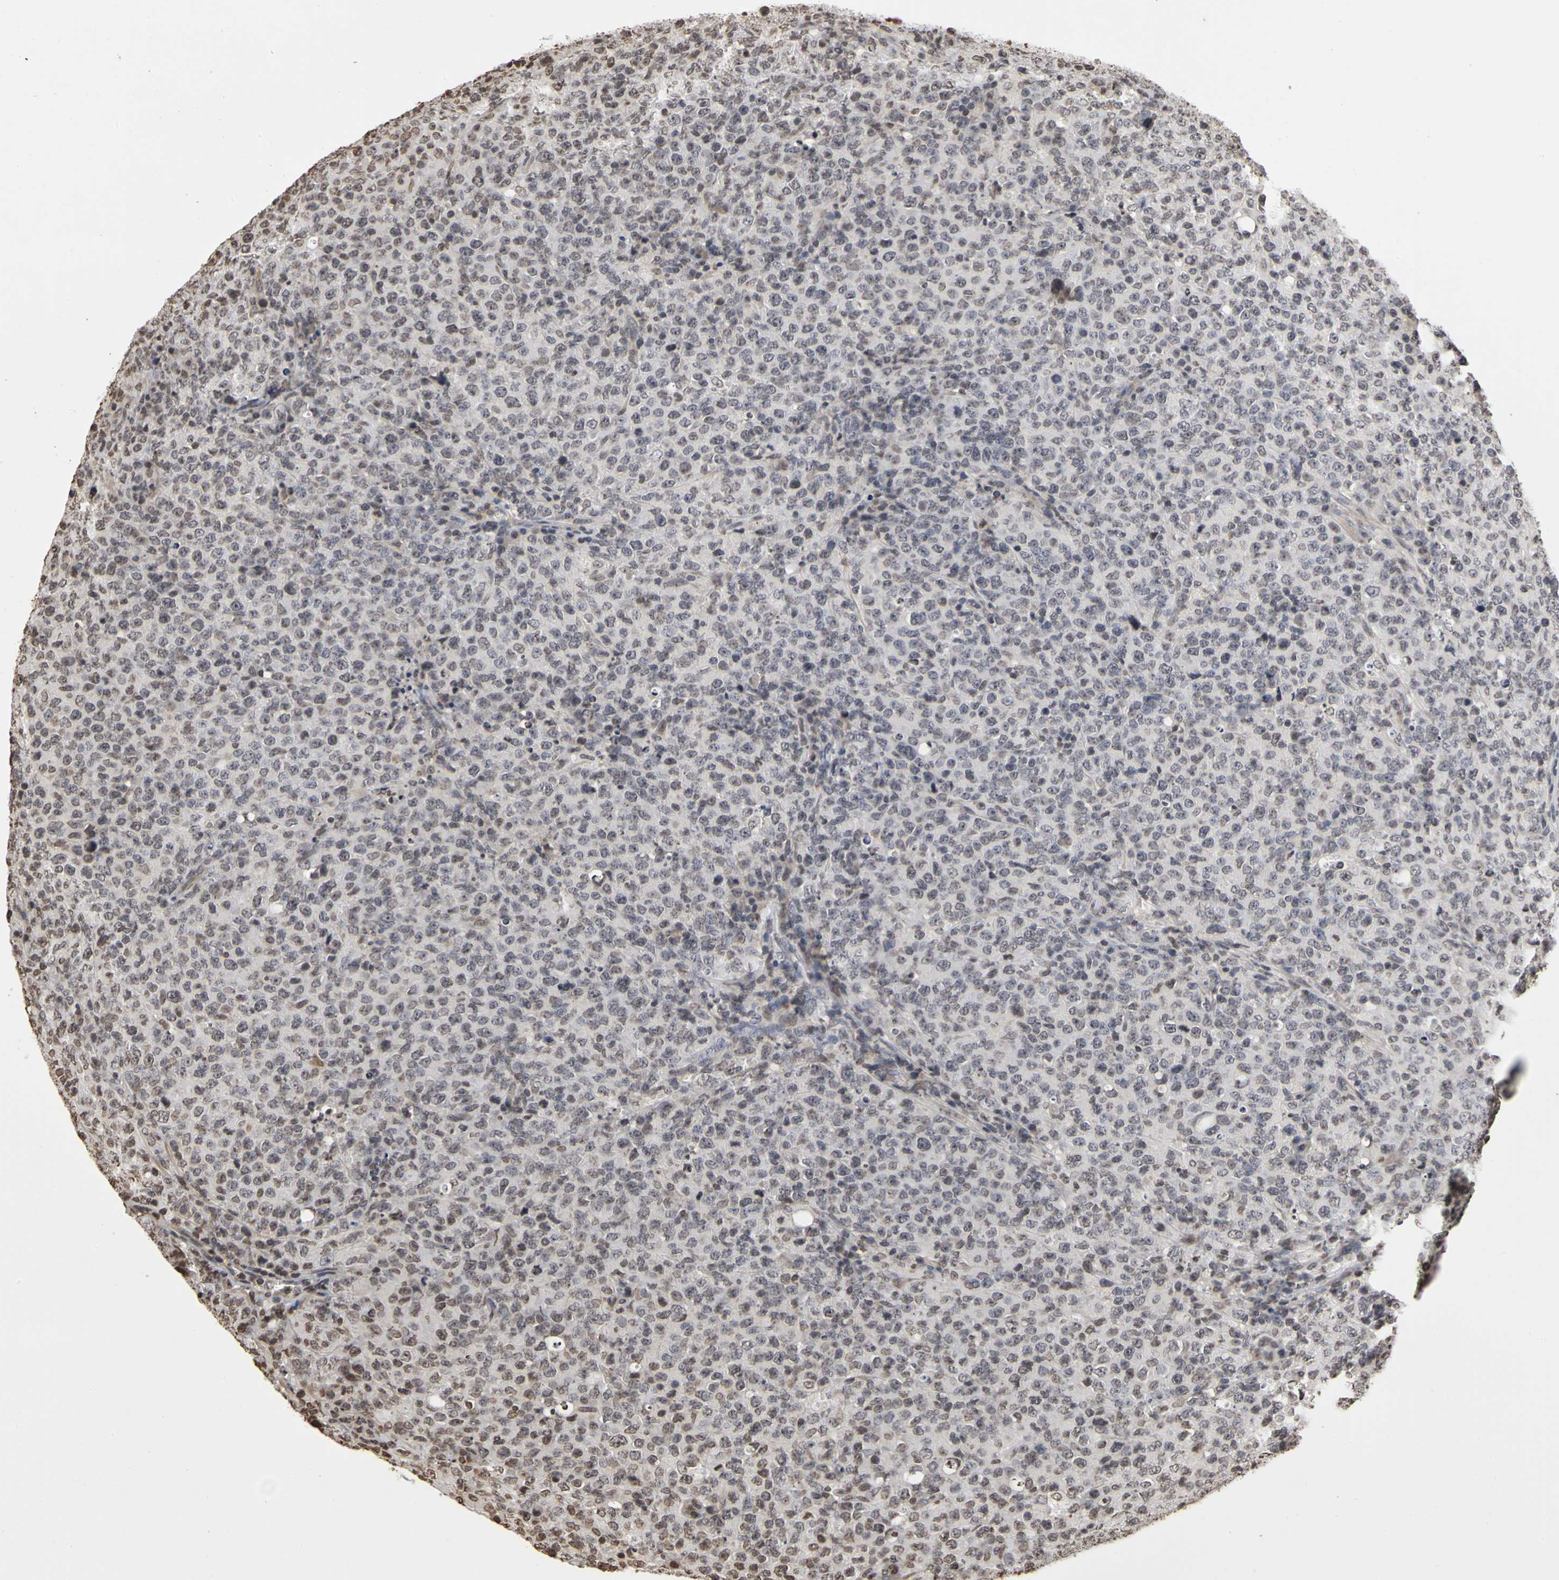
{"staining": {"intensity": "weak", "quantity": "<25%", "location": "nuclear"}, "tissue": "lymphoma", "cell_type": "Tumor cells", "image_type": "cancer", "snomed": [{"axis": "morphology", "description": "Malignant lymphoma, non-Hodgkin's type, High grade"}, {"axis": "topography", "description": "Tonsil"}], "caption": "Tumor cells show no significant staining in malignant lymphoma, non-Hodgkin's type (high-grade).", "gene": "ERCC2", "patient": {"sex": "female", "age": 36}}